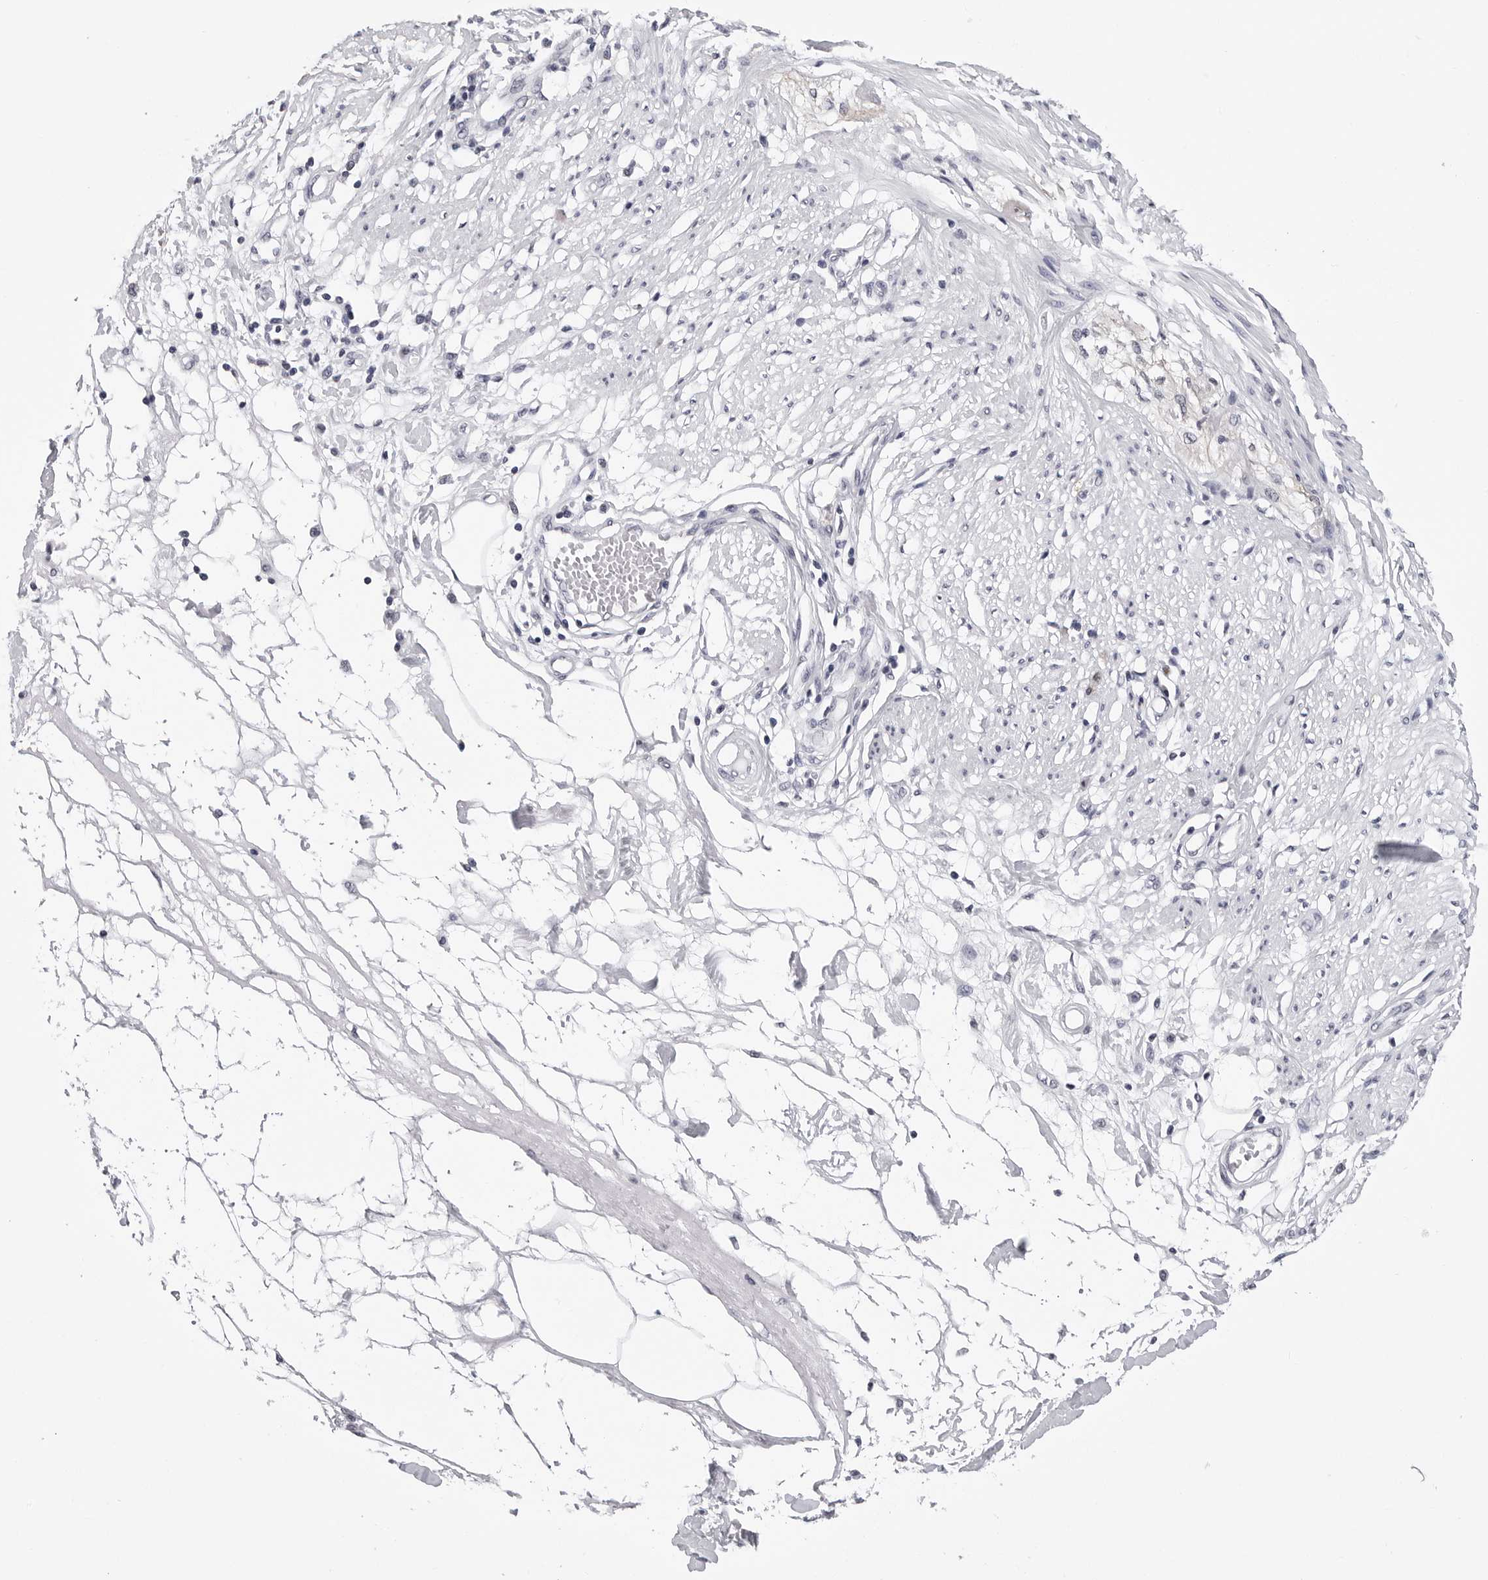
{"staining": {"intensity": "negative", "quantity": "none", "location": "none"}, "tissue": "smooth muscle", "cell_type": "Smooth muscle cells", "image_type": "normal", "snomed": [{"axis": "morphology", "description": "Normal tissue, NOS"}, {"axis": "morphology", "description": "Adenocarcinoma, NOS"}, {"axis": "topography", "description": "Smooth muscle"}, {"axis": "topography", "description": "Colon"}], "caption": "DAB (3,3'-diaminobenzidine) immunohistochemical staining of normal human smooth muscle shows no significant positivity in smooth muscle cells.", "gene": "GNL2", "patient": {"sex": "male", "age": 14}}